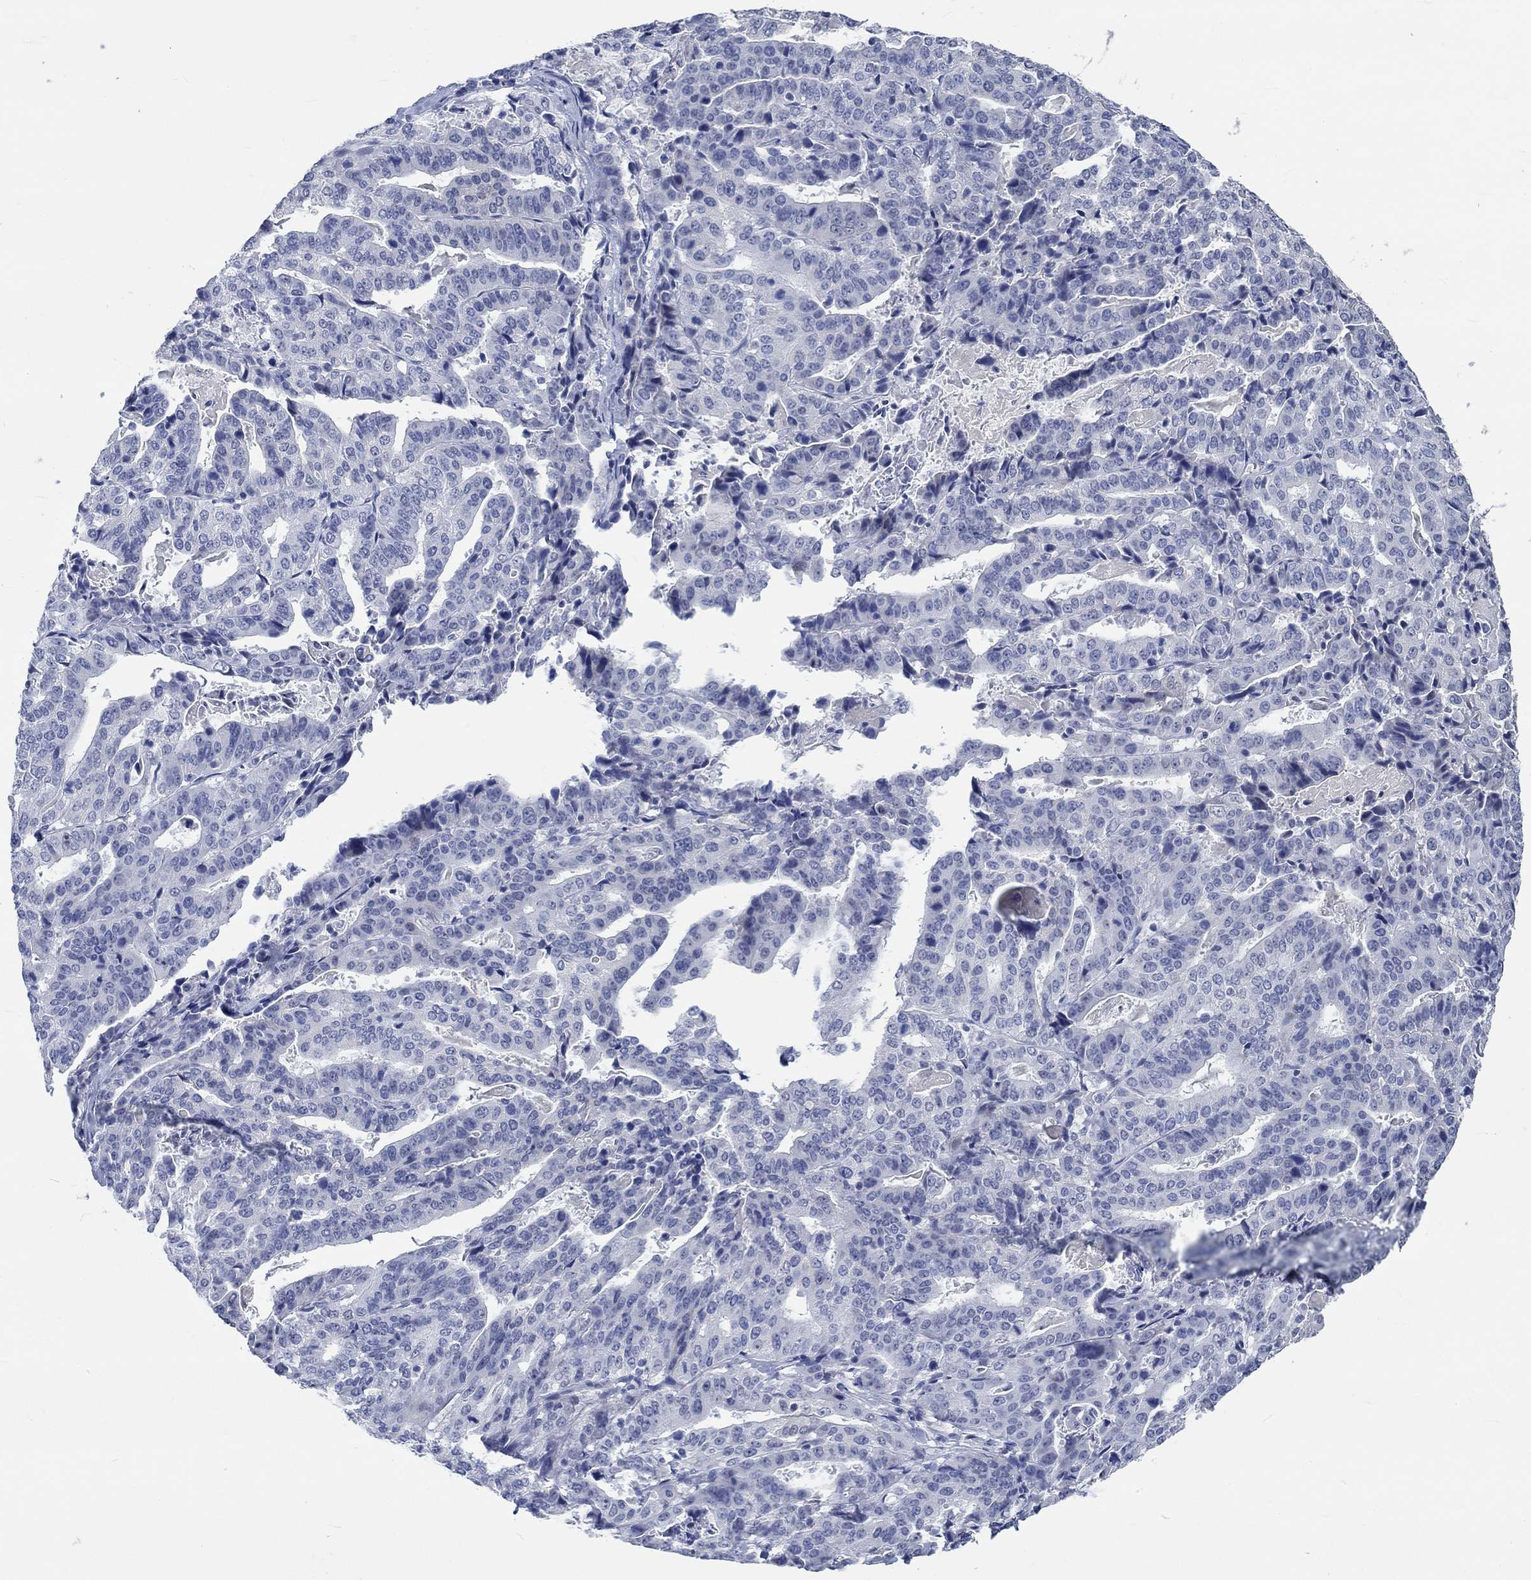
{"staining": {"intensity": "negative", "quantity": "none", "location": "none"}, "tissue": "stomach cancer", "cell_type": "Tumor cells", "image_type": "cancer", "snomed": [{"axis": "morphology", "description": "Adenocarcinoma, NOS"}, {"axis": "topography", "description": "Stomach"}], "caption": "Protein analysis of stomach cancer (adenocarcinoma) displays no significant positivity in tumor cells. The staining is performed using DAB brown chromogen with nuclei counter-stained in using hematoxylin.", "gene": "C4orf47", "patient": {"sex": "male", "age": 48}}